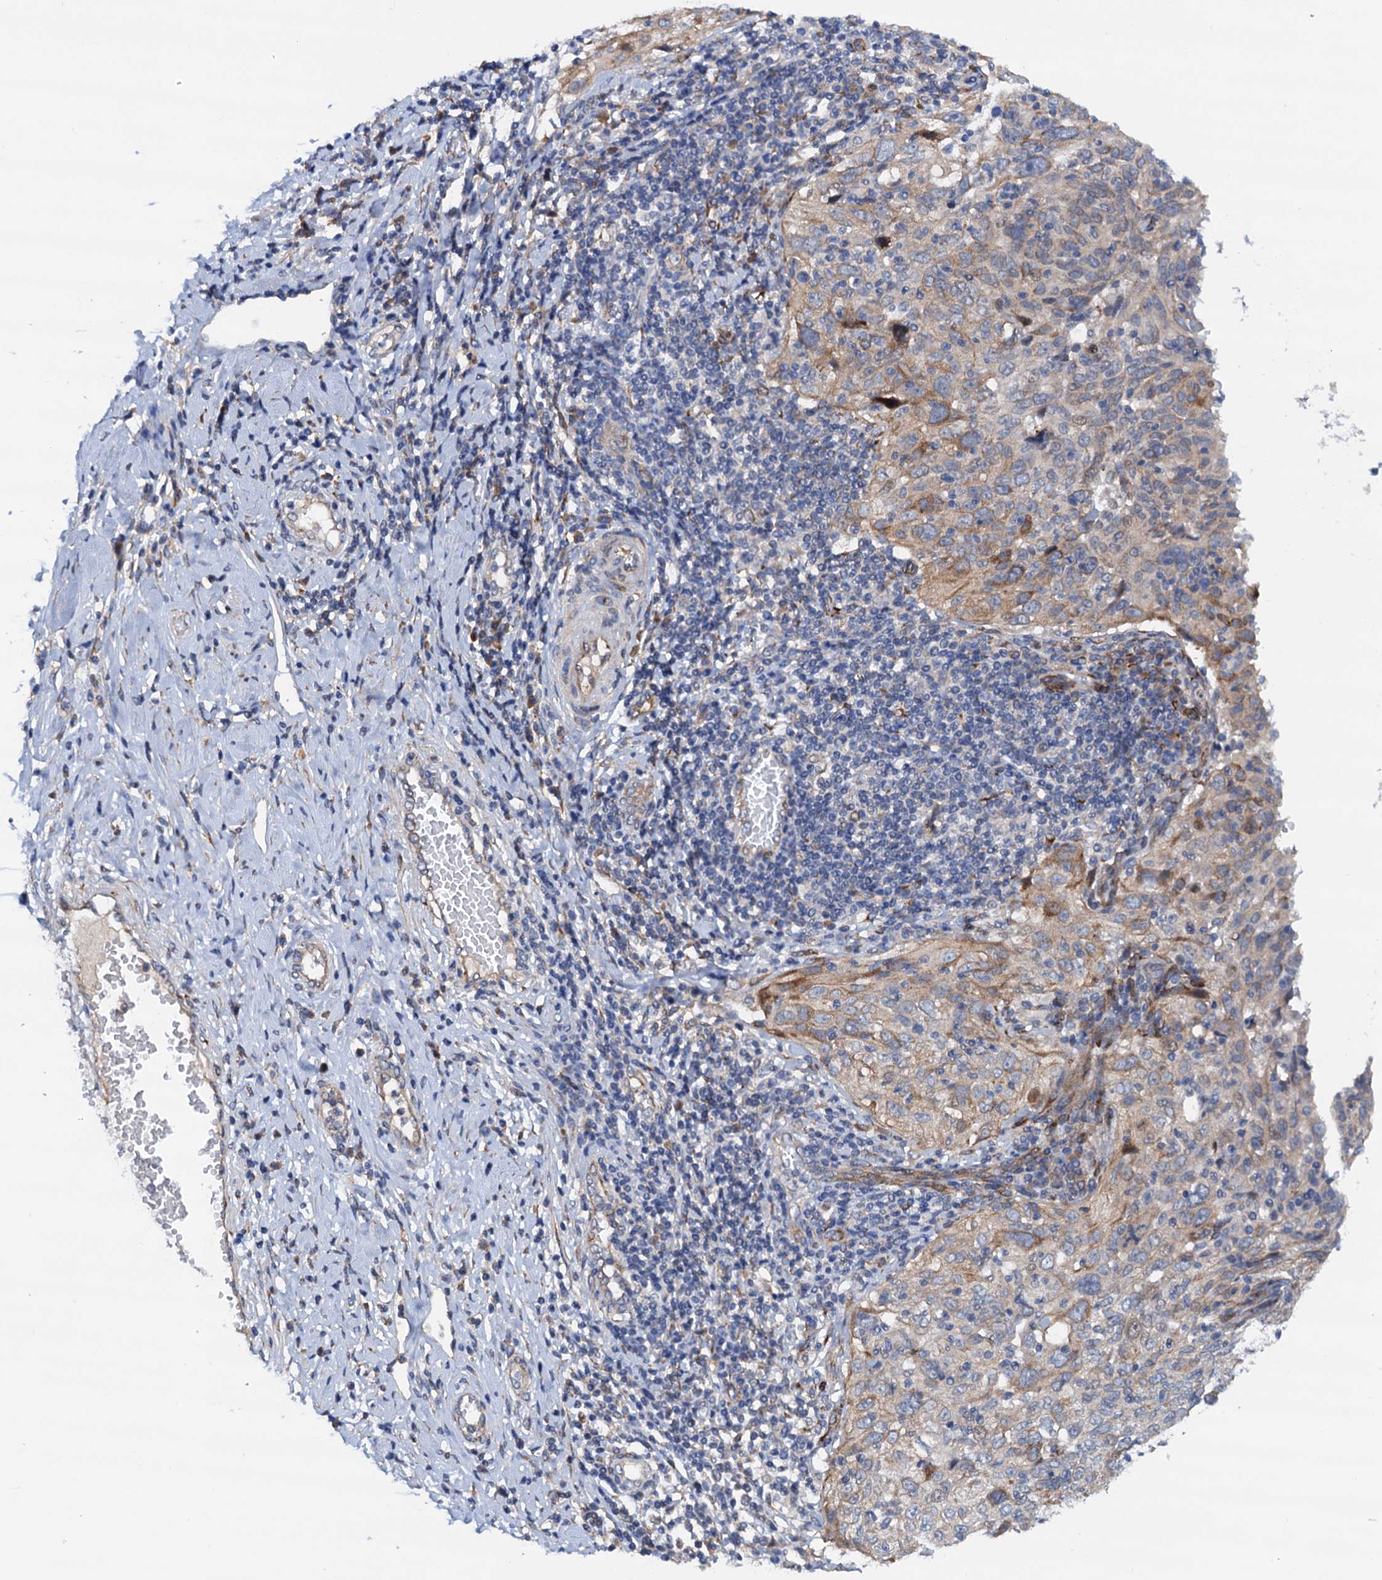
{"staining": {"intensity": "moderate", "quantity": "<25%", "location": "cytoplasmic/membranous"}, "tissue": "cervical cancer", "cell_type": "Tumor cells", "image_type": "cancer", "snomed": [{"axis": "morphology", "description": "Squamous cell carcinoma, NOS"}, {"axis": "topography", "description": "Cervix"}], "caption": "Moderate cytoplasmic/membranous staining for a protein is seen in about <25% of tumor cells of cervical cancer using immunohistochemistry (IHC).", "gene": "RASSF9", "patient": {"sex": "female", "age": 31}}